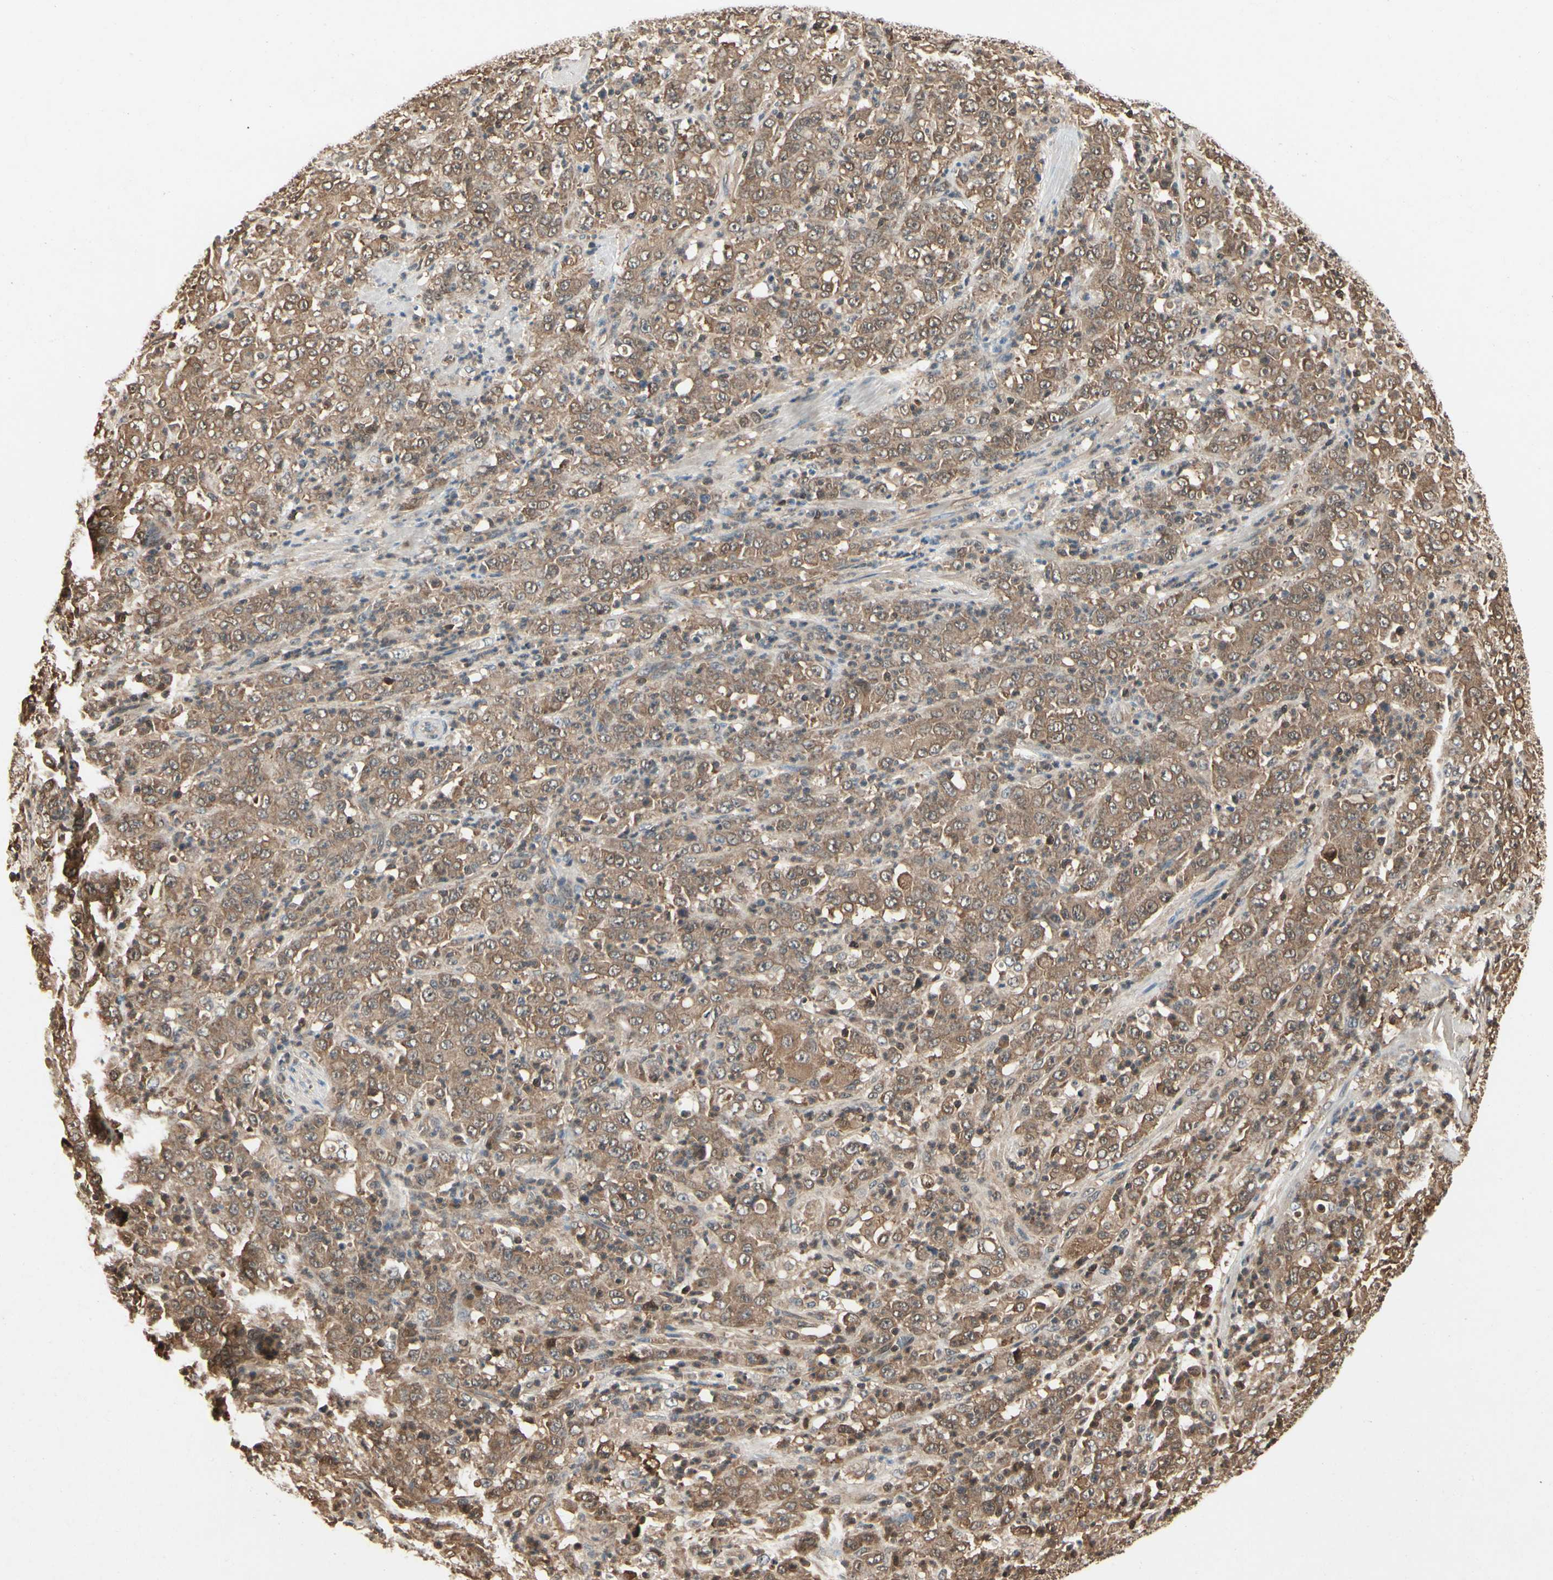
{"staining": {"intensity": "moderate", "quantity": ">75%", "location": "cytoplasmic/membranous"}, "tissue": "stomach cancer", "cell_type": "Tumor cells", "image_type": "cancer", "snomed": [{"axis": "morphology", "description": "Adenocarcinoma, NOS"}, {"axis": "topography", "description": "Stomach, lower"}], "caption": "Immunohistochemical staining of stomach cancer (adenocarcinoma) reveals medium levels of moderate cytoplasmic/membranous protein staining in approximately >75% of tumor cells.", "gene": "YWHAQ", "patient": {"sex": "female", "age": 71}}